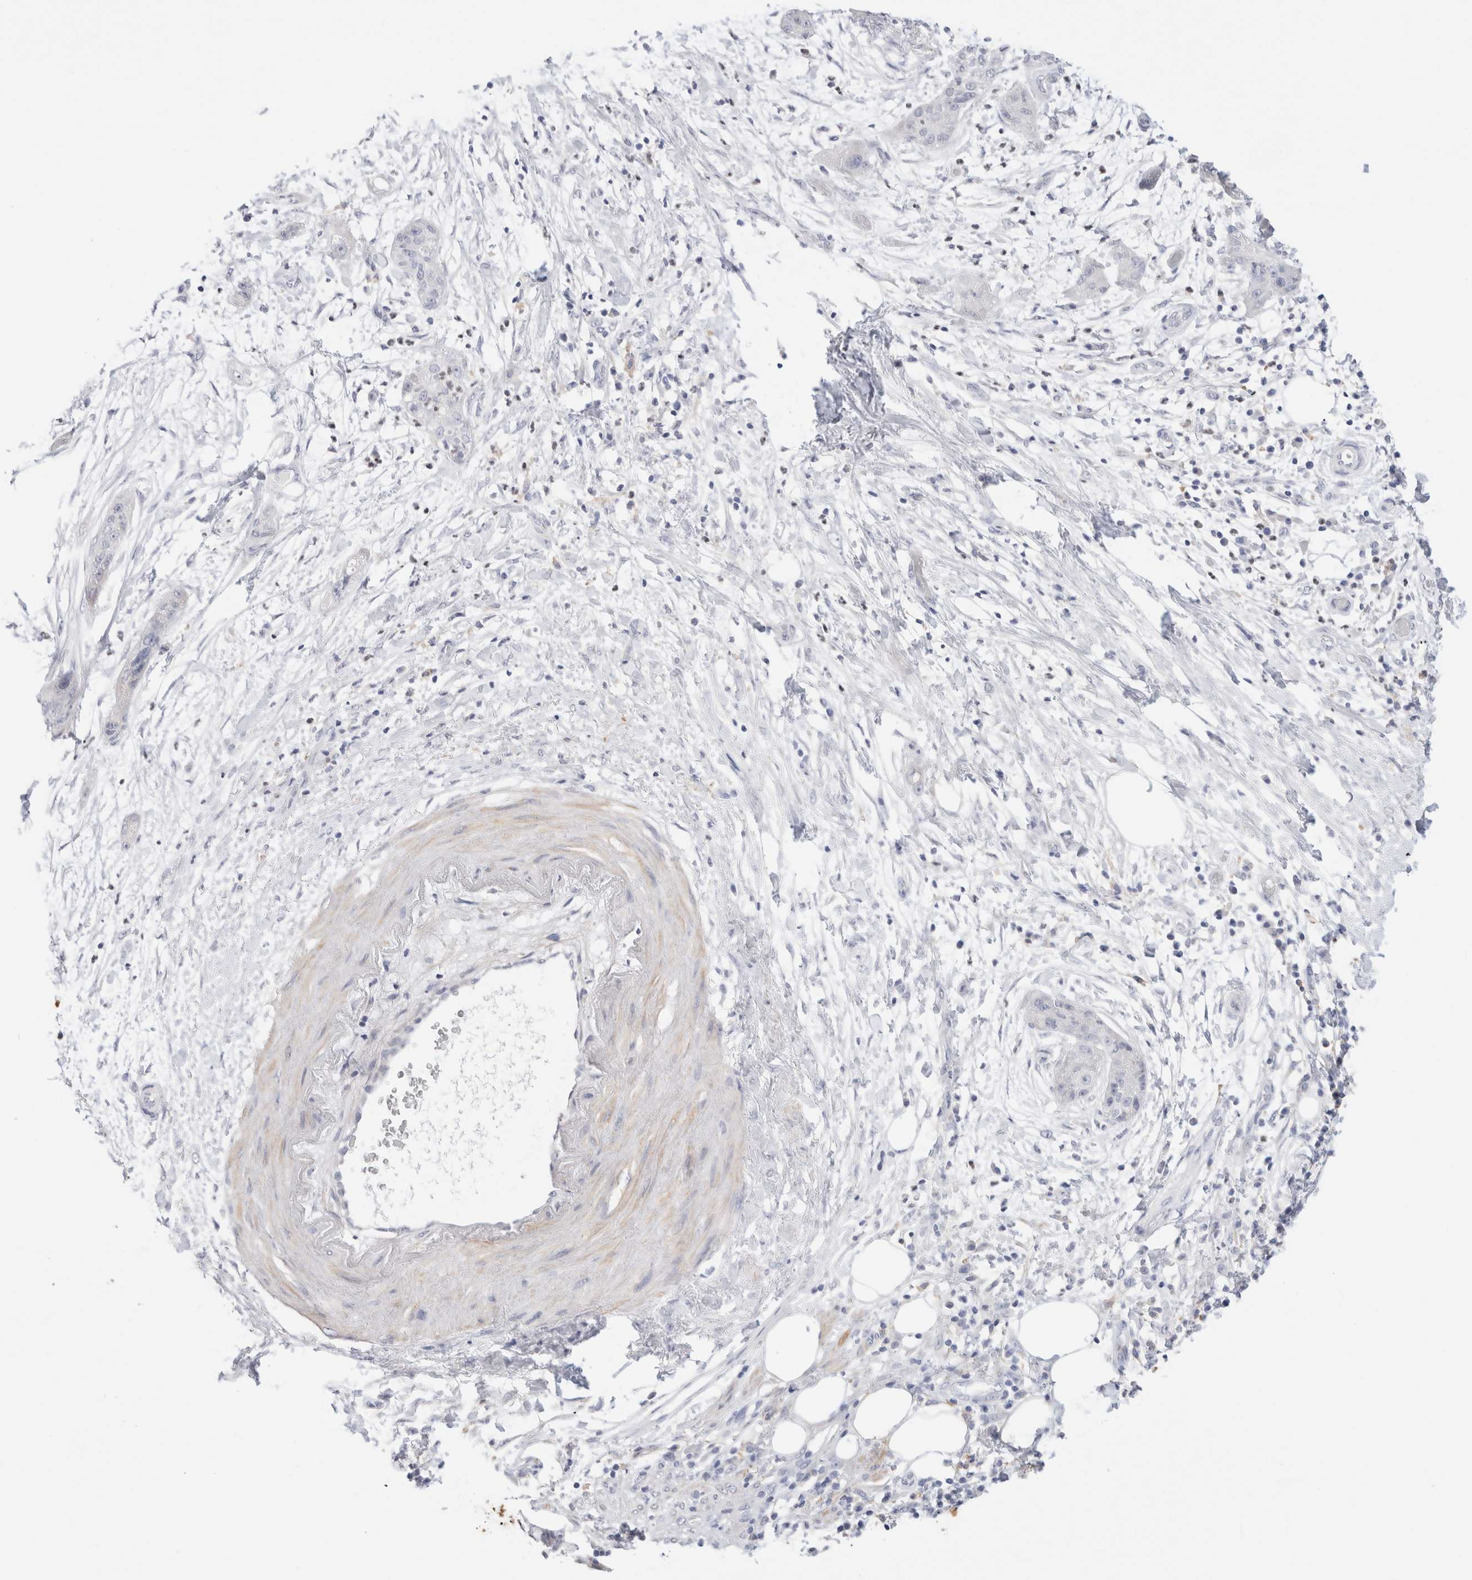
{"staining": {"intensity": "negative", "quantity": "none", "location": "none"}, "tissue": "pancreatic cancer", "cell_type": "Tumor cells", "image_type": "cancer", "snomed": [{"axis": "morphology", "description": "Adenocarcinoma, NOS"}, {"axis": "topography", "description": "Pancreas"}], "caption": "This is a histopathology image of IHC staining of pancreatic cancer (adenocarcinoma), which shows no expression in tumor cells. (Immunohistochemistry (ihc), brightfield microscopy, high magnification).", "gene": "ADAM30", "patient": {"sex": "female", "age": 78}}